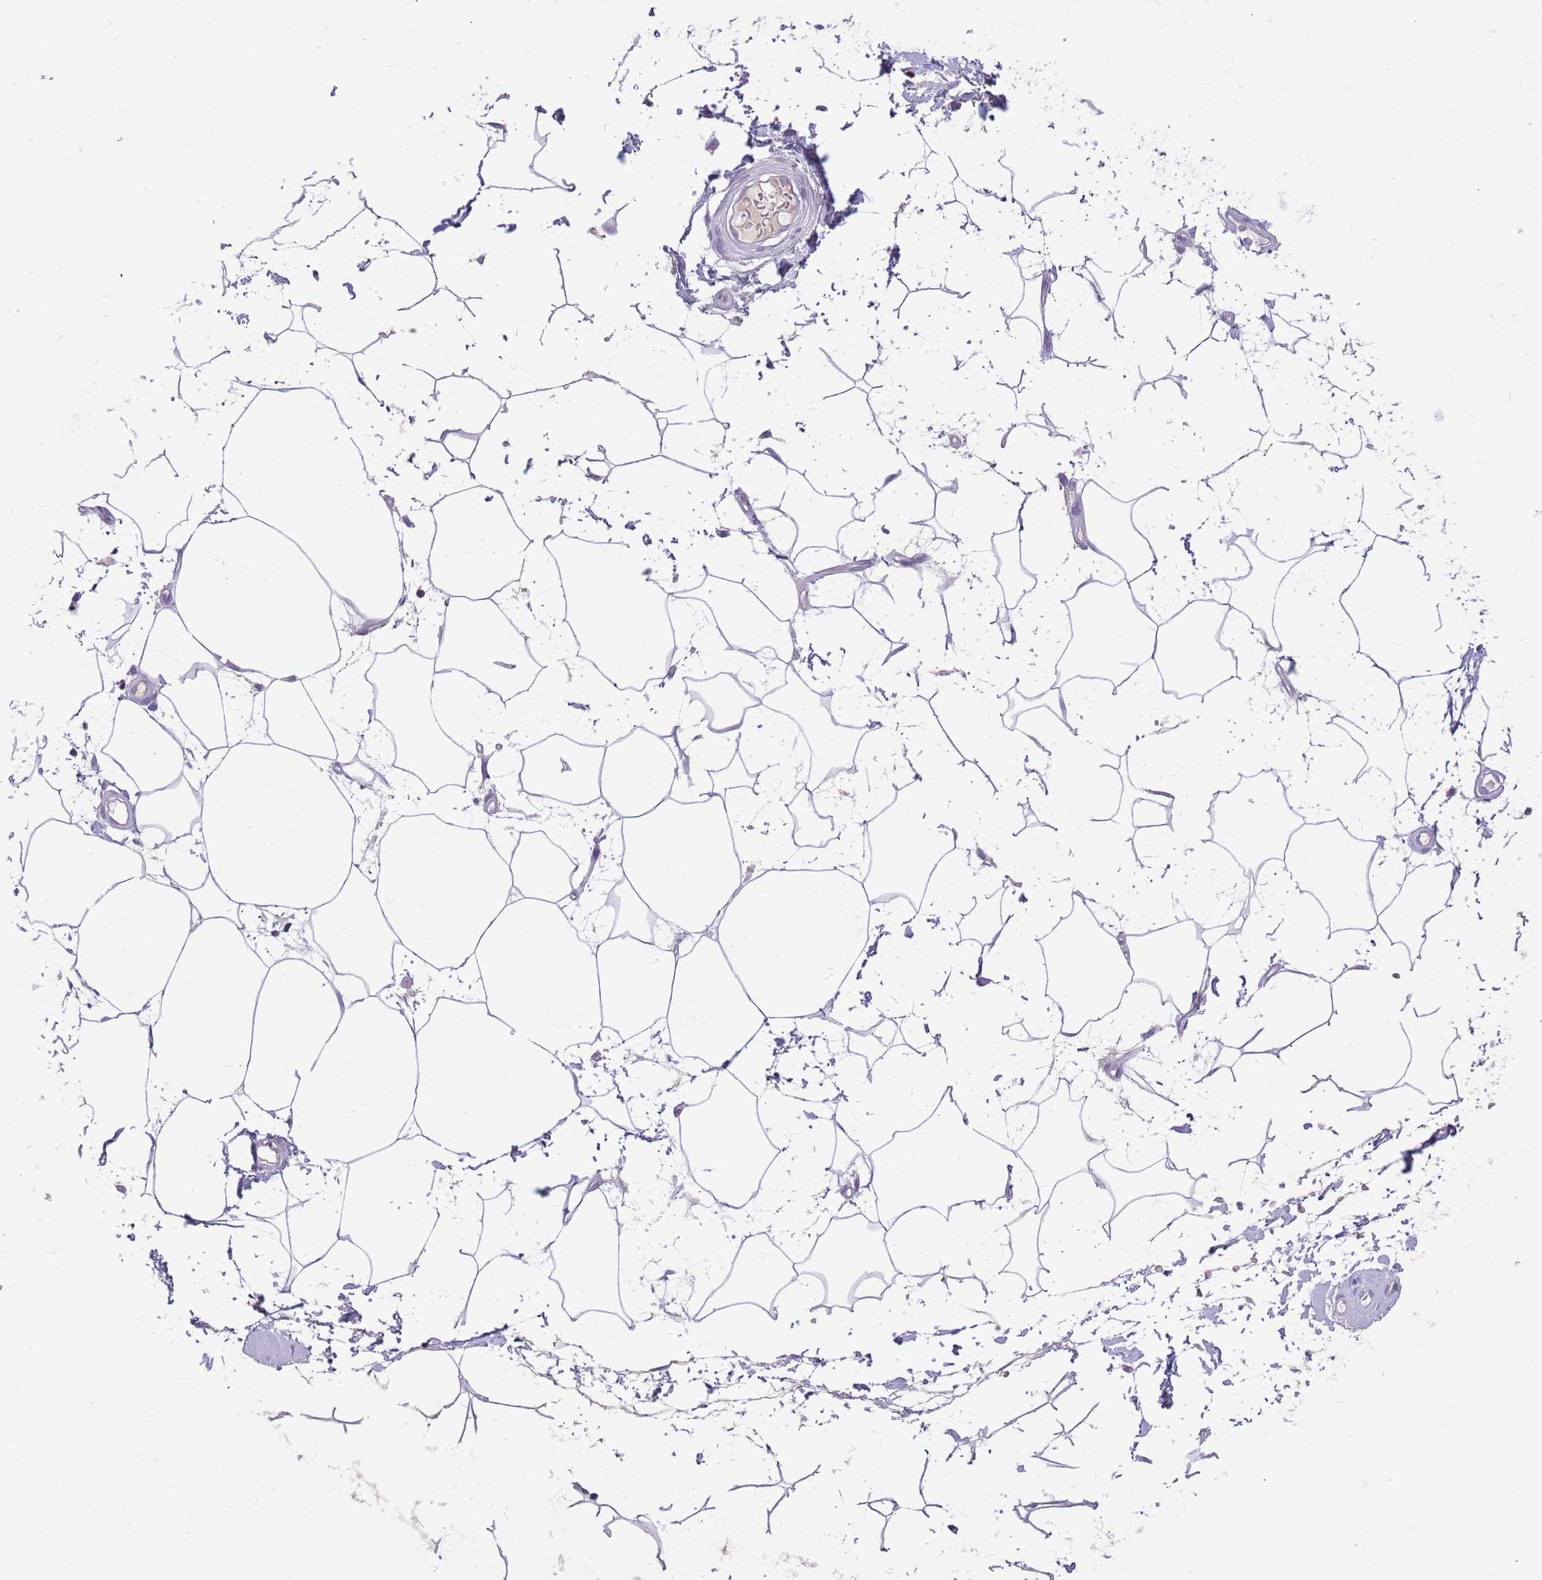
{"staining": {"intensity": "negative", "quantity": "none", "location": "none"}, "tissue": "adipose tissue", "cell_type": "Adipocytes", "image_type": "normal", "snomed": [{"axis": "morphology", "description": "Normal tissue, NOS"}, {"axis": "topography", "description": "Soft tissue"}, {"axis": "topography", "description": "Adipose tissue"}, {"axis": "topography", "description": "Vascular tissue"}, {"axis": "topography", "description": "Peripheral nerve tissue"}], "caption": "IHC photomicrograph of normal adipose tissue: human adipose tissue stained with DAB displays no significant protein staining in adipocytes. The staining was performed using DAB to visualize the protein expression in brown, while the nuclei were stained in blue with hematoxylin (Magnification: 20x).", "gene": "TOX2", "patient": {"sex": "male", "age": 74}}